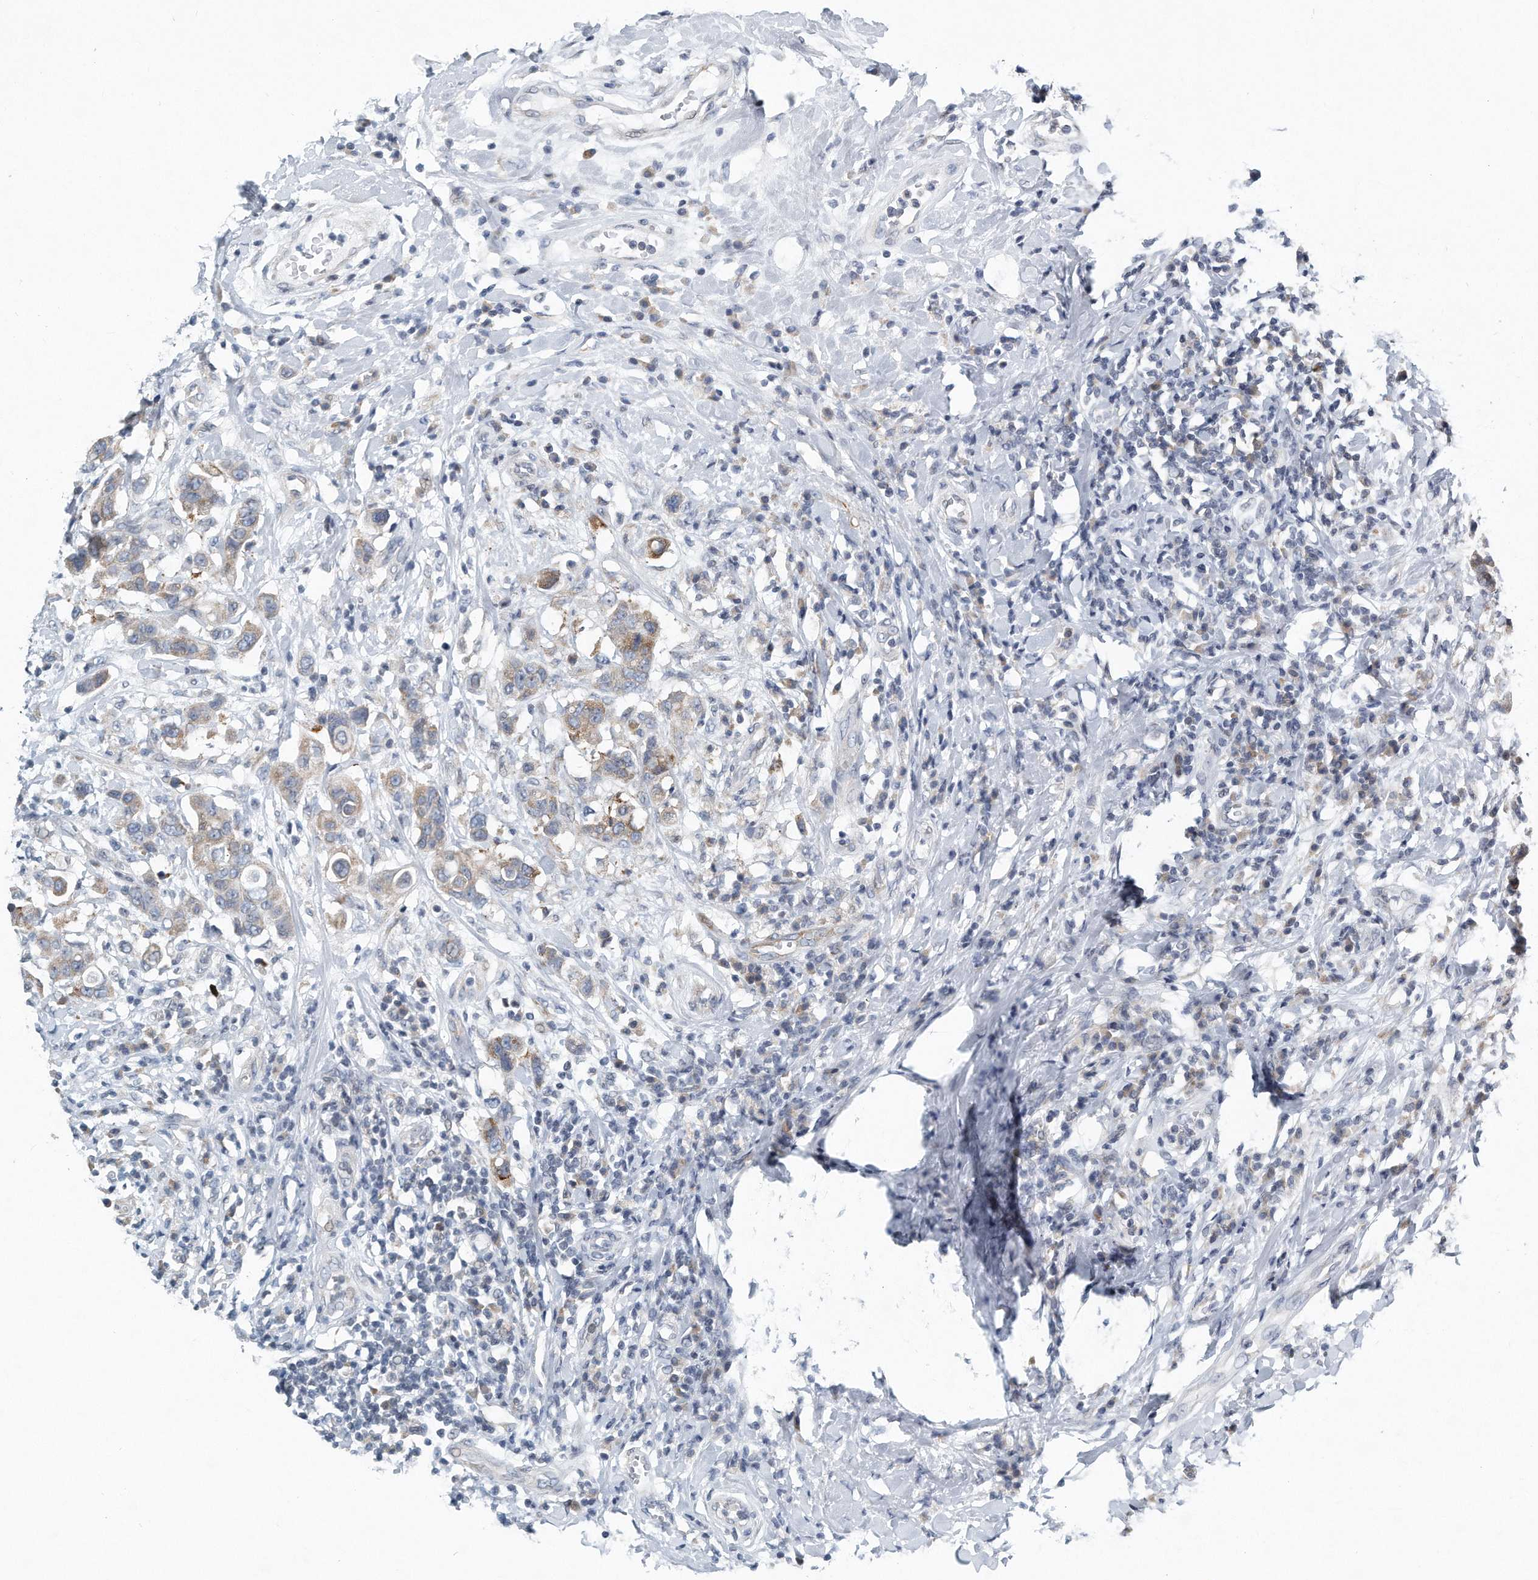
{"staining": {"intensity": "moderate", "quantity": "<25%", "location": "cytoplasmic/membranous"}, "tissue": "breast cancer", "cell_type": "Tumor cells", "image_type": "cancer", "snomed": [{"axis": "morphology", "description": "Duct carcinoma"}, {"axis": "topography", "description": "Breast"}], "caption": "A micrograph of breast cancer (infiltrating ductal carcinoma) stained for a protein shows moderate cytoplasmic/membranous brown staining in tumor cells.", "gene": "VLDLR", "patient": {"sex": "female", "age": 27}}